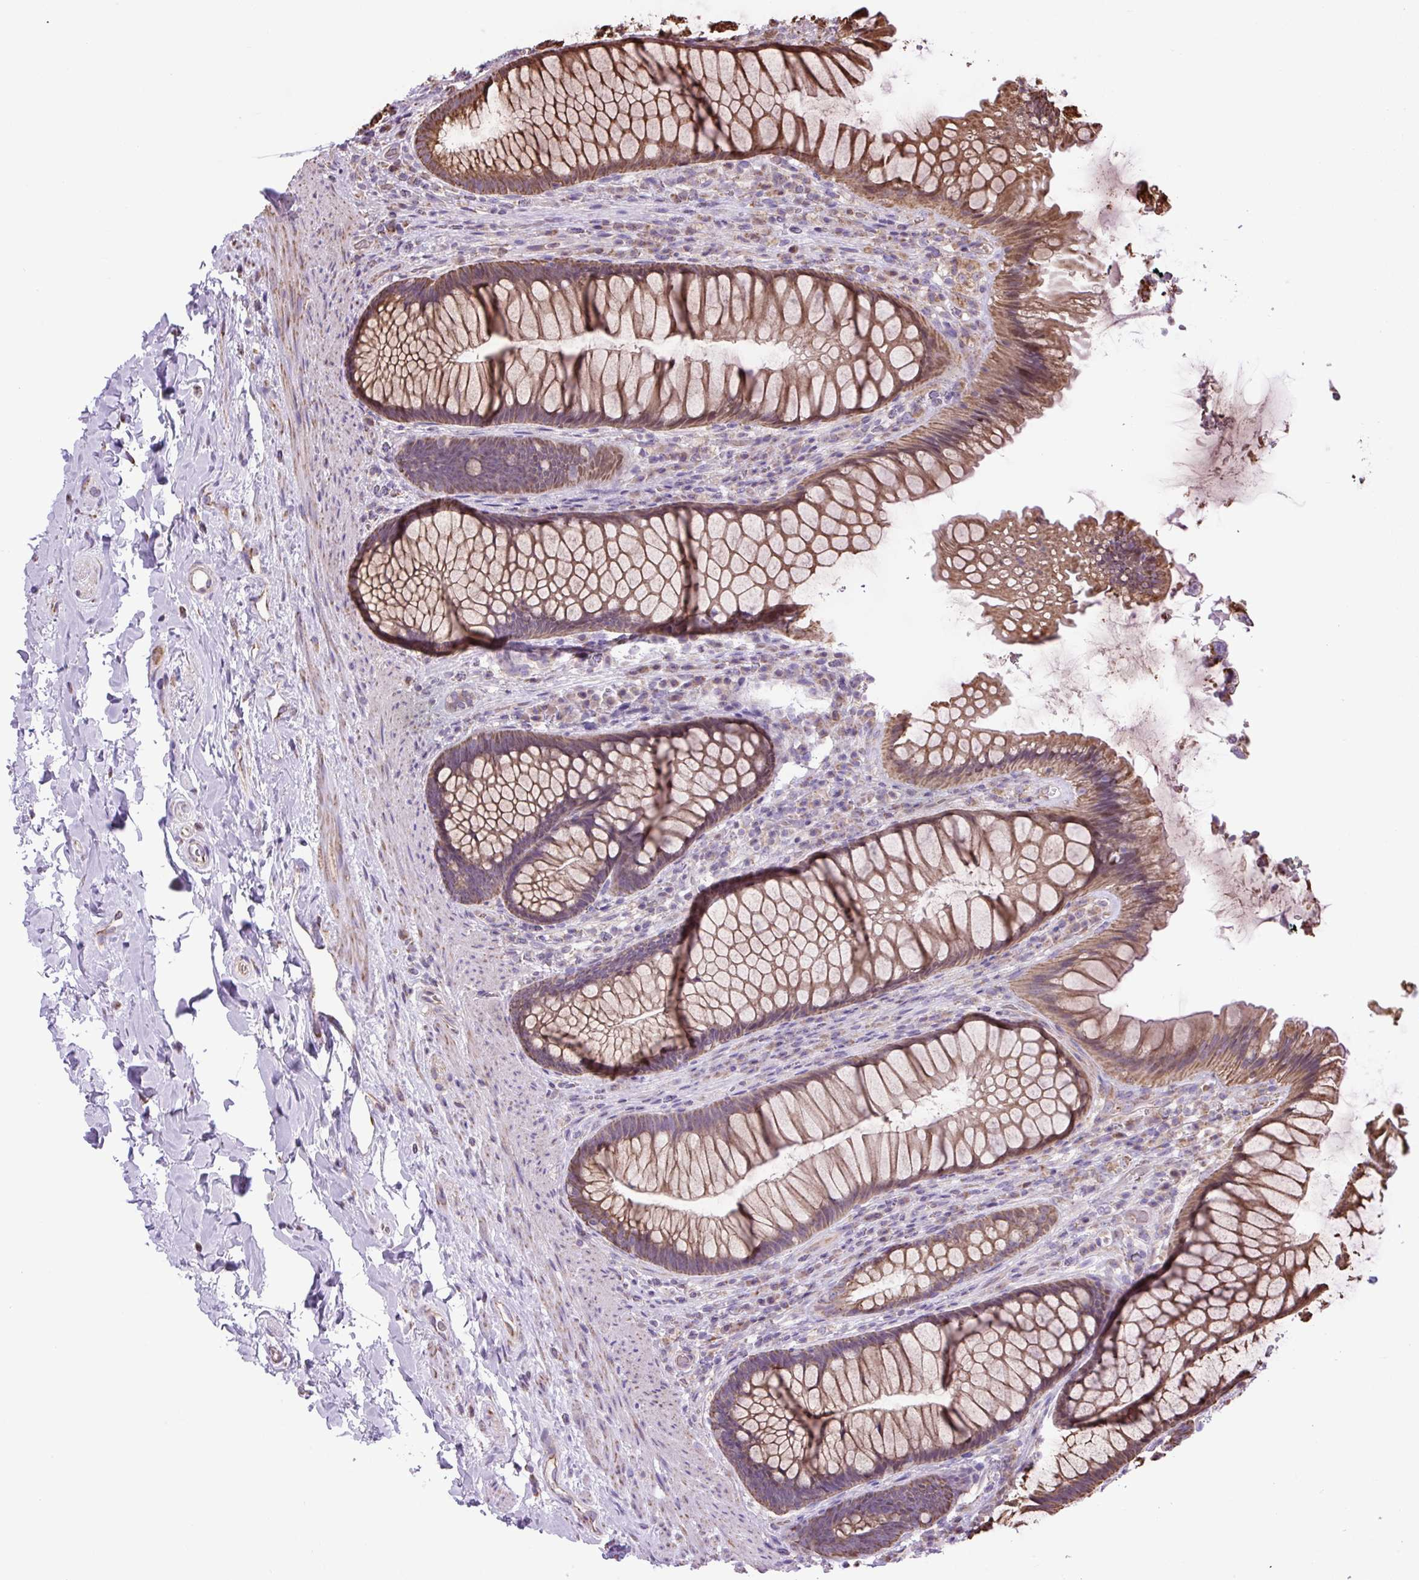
{"staining": {"intensity": "moderate", "quantity": ">75%", "location": "cytoplasmic/membranous"}, "tissue": "rectum", "cell_type": "Glandular cells", "image_type": "normal", "snomed": [{"axis": "morphology", "description": "Normal tissue, NOS"}, {"axis": "topography", "description": "Rectum"}], "caption": "Immunohistochemical staining of normal human rectum reveals >75% levels of moderate cytoplasmic/membranous protein staining in about >75% of glandular cells.", "gene": "PLCG1", "patient": {"sex": "male", "age": 53}}